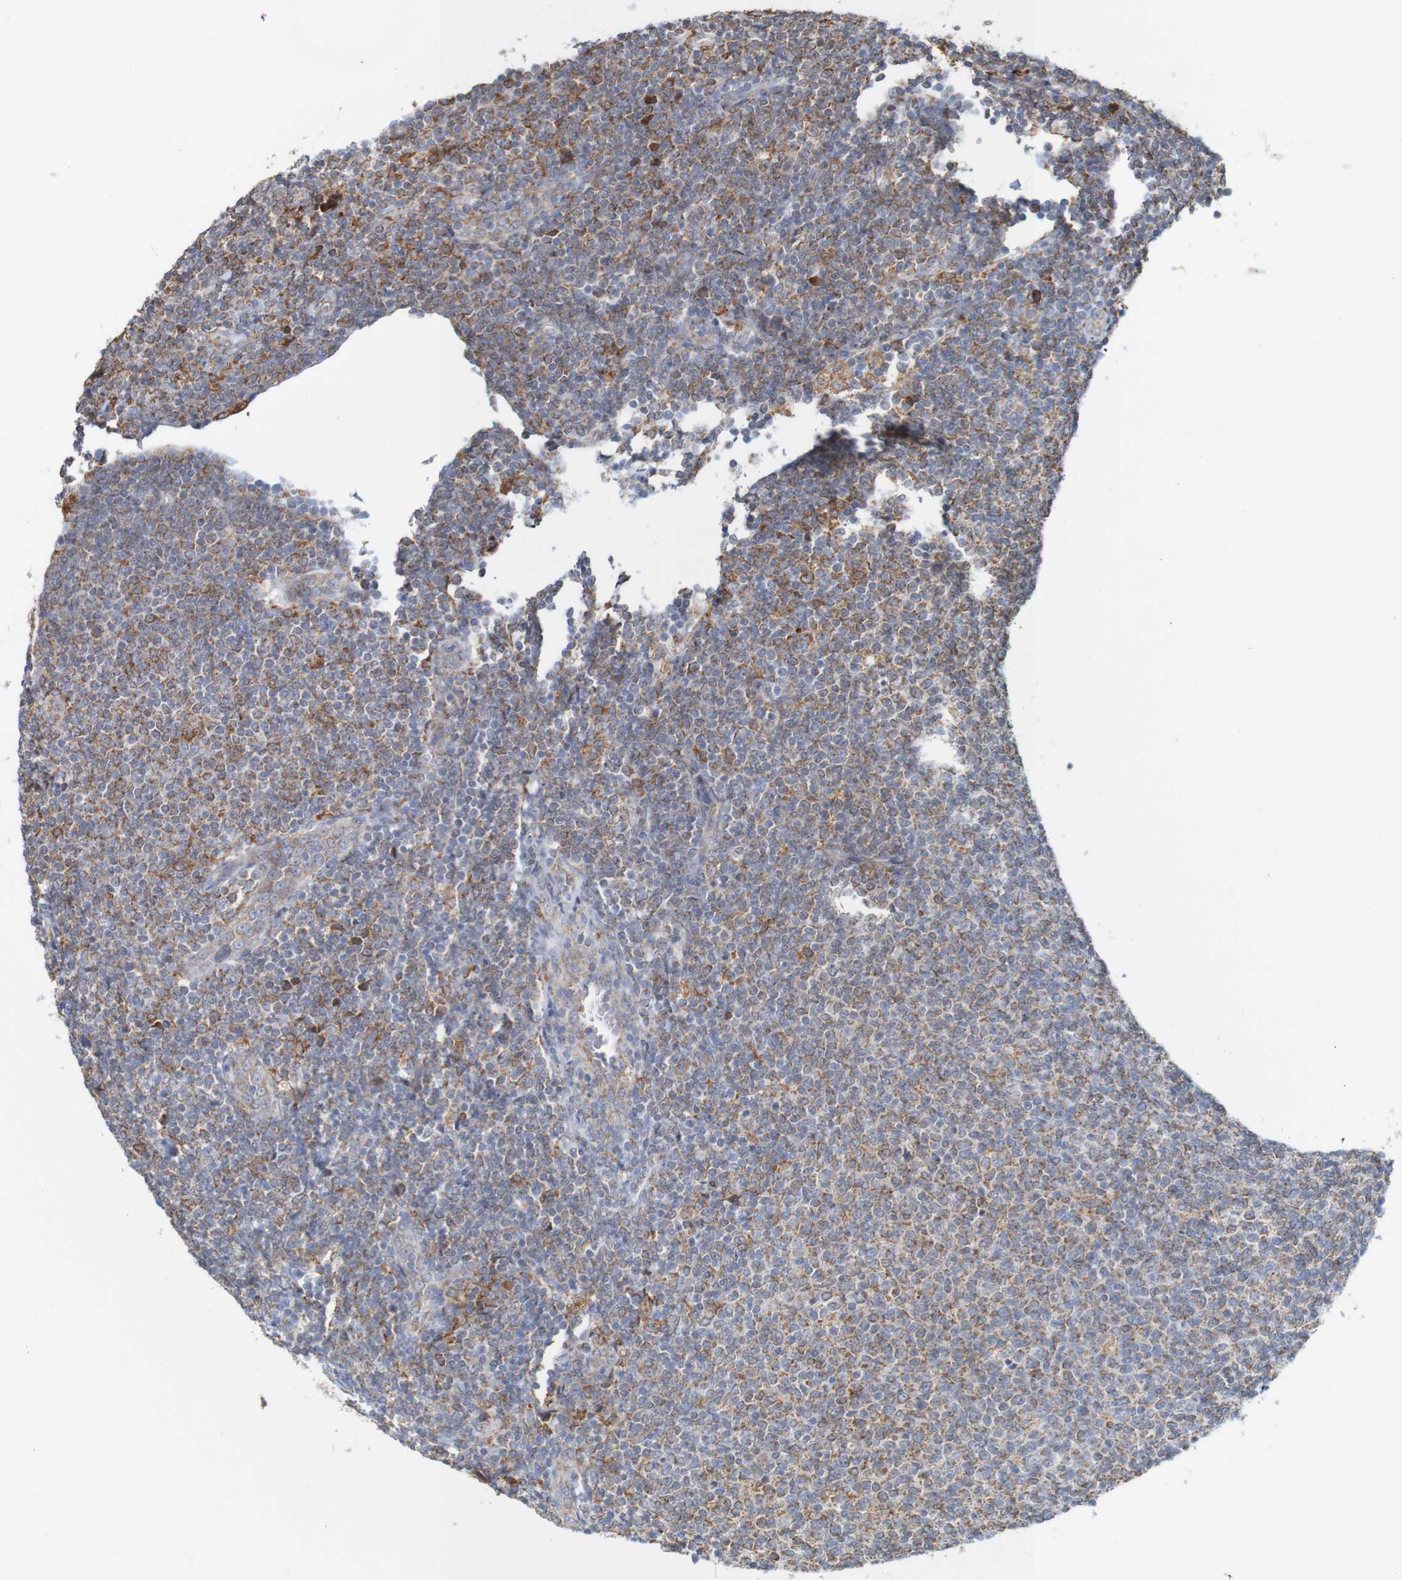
{"staining": {"intensity": "moderate", "quantity": "<25%", "location": "cytoplasmic/membranous"}, "tissue": "lymphoma", "cell_type": "Tumor cells", "image_type": "cancer", "snomed": [{"axis": "morphology", "description": "Malignant lymphoma, non-Hodgkin's type, Low grade"}, {"axis": "topography", "description": "Lymph node"}], "caption": "Immunohistochemical staining of human lymphoma exhibits moderate cytoplasmic/membranous protein staining in about <25% of tumor cells.", "gene": "PDIA3", "patient": {"sex": "male", "age": 66}}